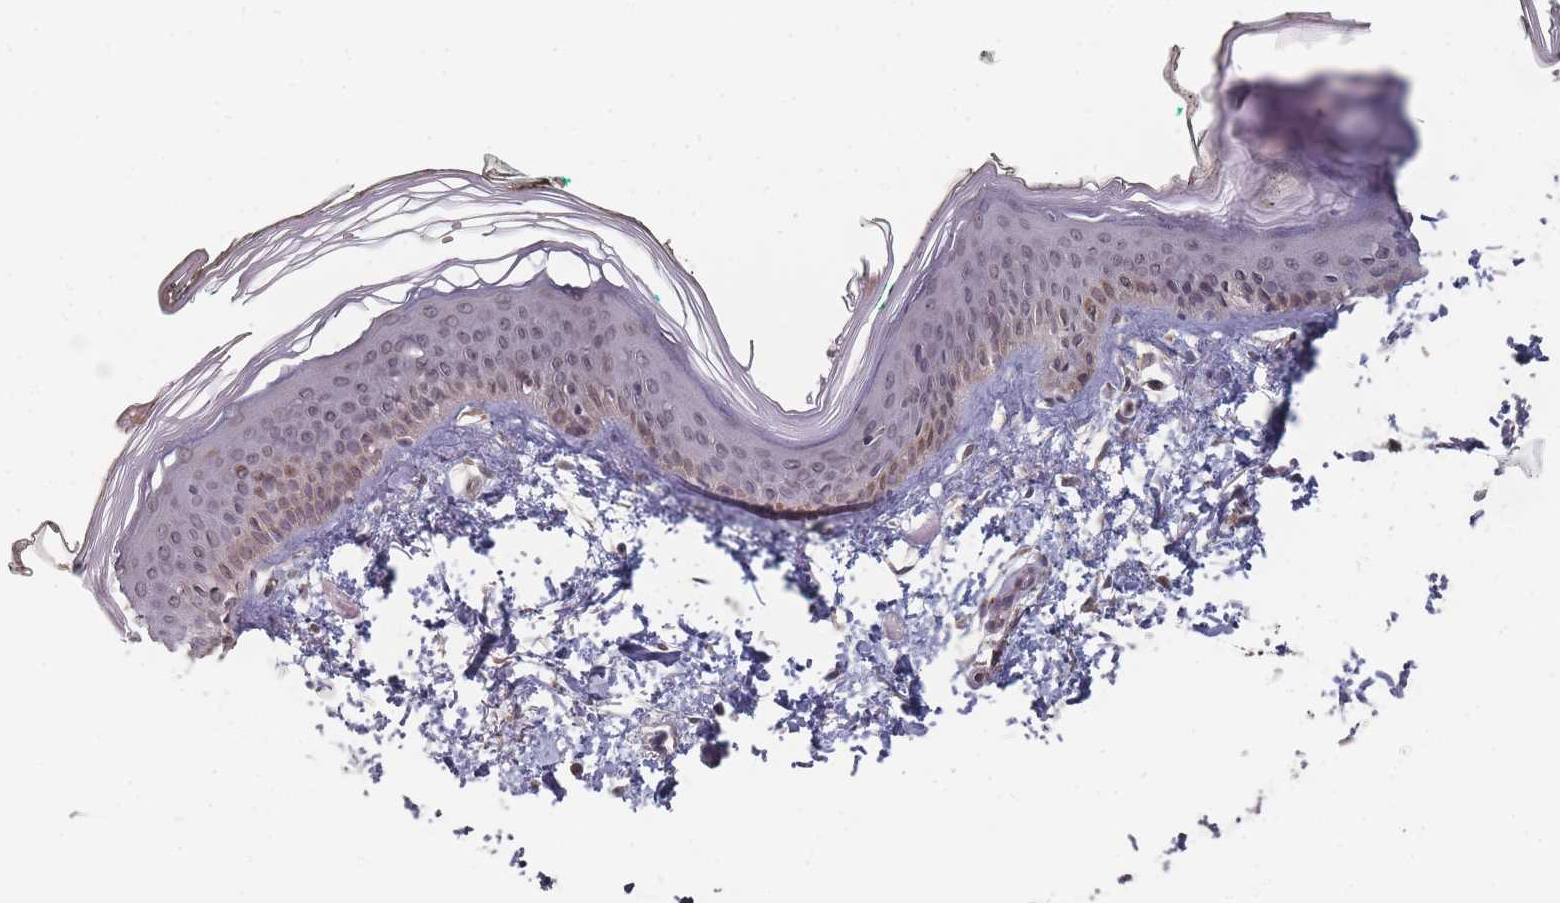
{"staining": {"intensity": "negative", "quantity": "none", "location": "none"}, "tissue": "skin", "cell_type": "Fibroblasts", "image_type": "normal", "snomed": [{"axis": "morphology", "description": "Normal tissue, NOS"}, {"axis": "topography", "description": "Skin"}], "caption": "Immunohistochemical staining of benign human skin reveals no significant positivity in fibroblasts.", "gene": "TBC1D25", "patient": {"sex": "male", "age": 62}}